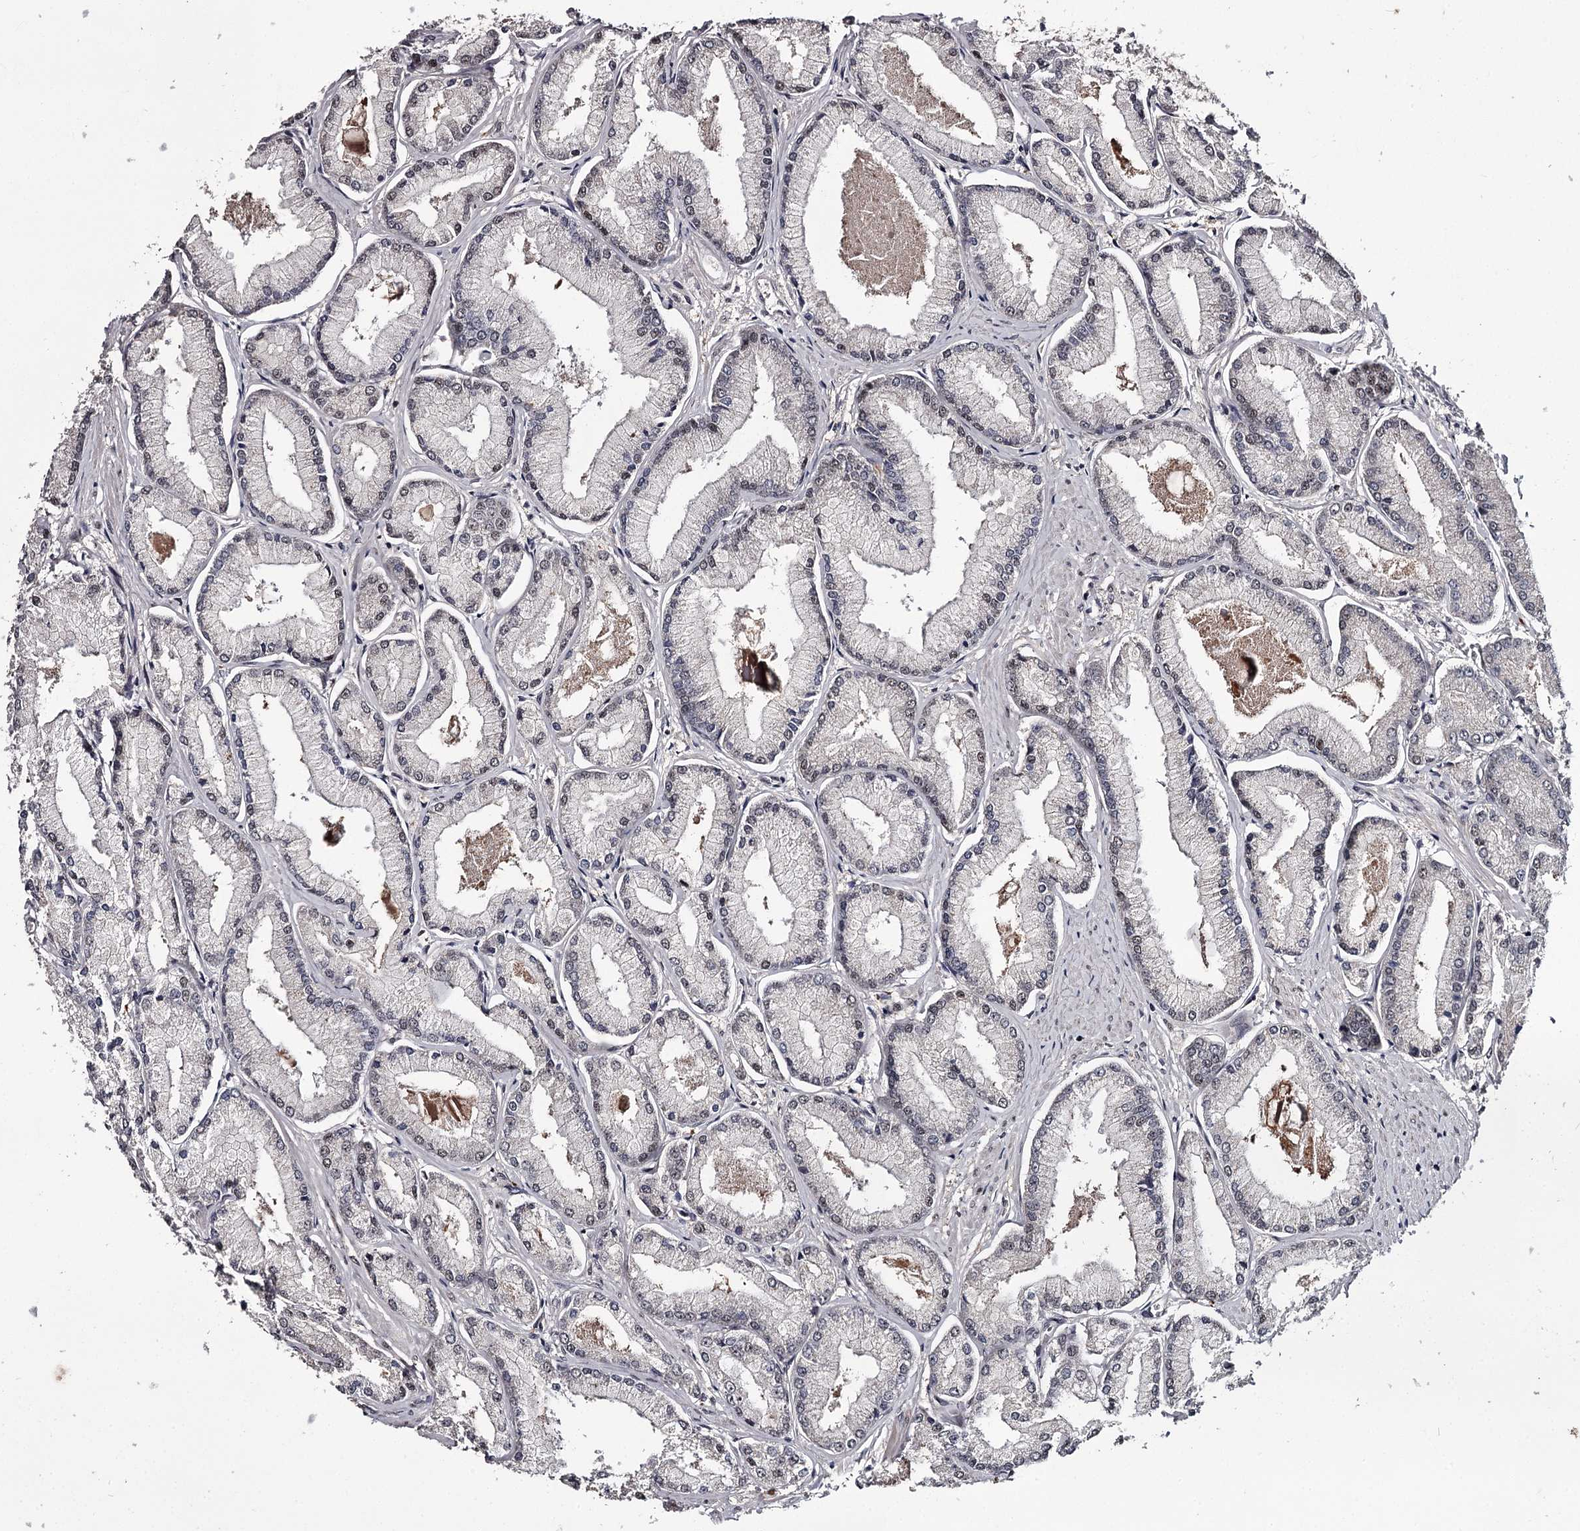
{"staining": {"intensity": "negative", "quantity": "none", "location": "none"}, "tissue": "prostate cancer", "cell_type": "Tumor cells", "image_type": "cancer", "snomed": [{"axis": "morphology", "description": "Adenocarcinoma, Low grade"}, {"axis": "topography", "description": "Prostate"}], "caption": "A high-resolution photomicrograph shows immunohistochemistry (IHC) staining of prostate cancer (adenocarcinoma (low-grade)), which shows no significant staining in tumor cells.", "gene": "RNF44", "patient": {"sex": "male", "age": 74}}